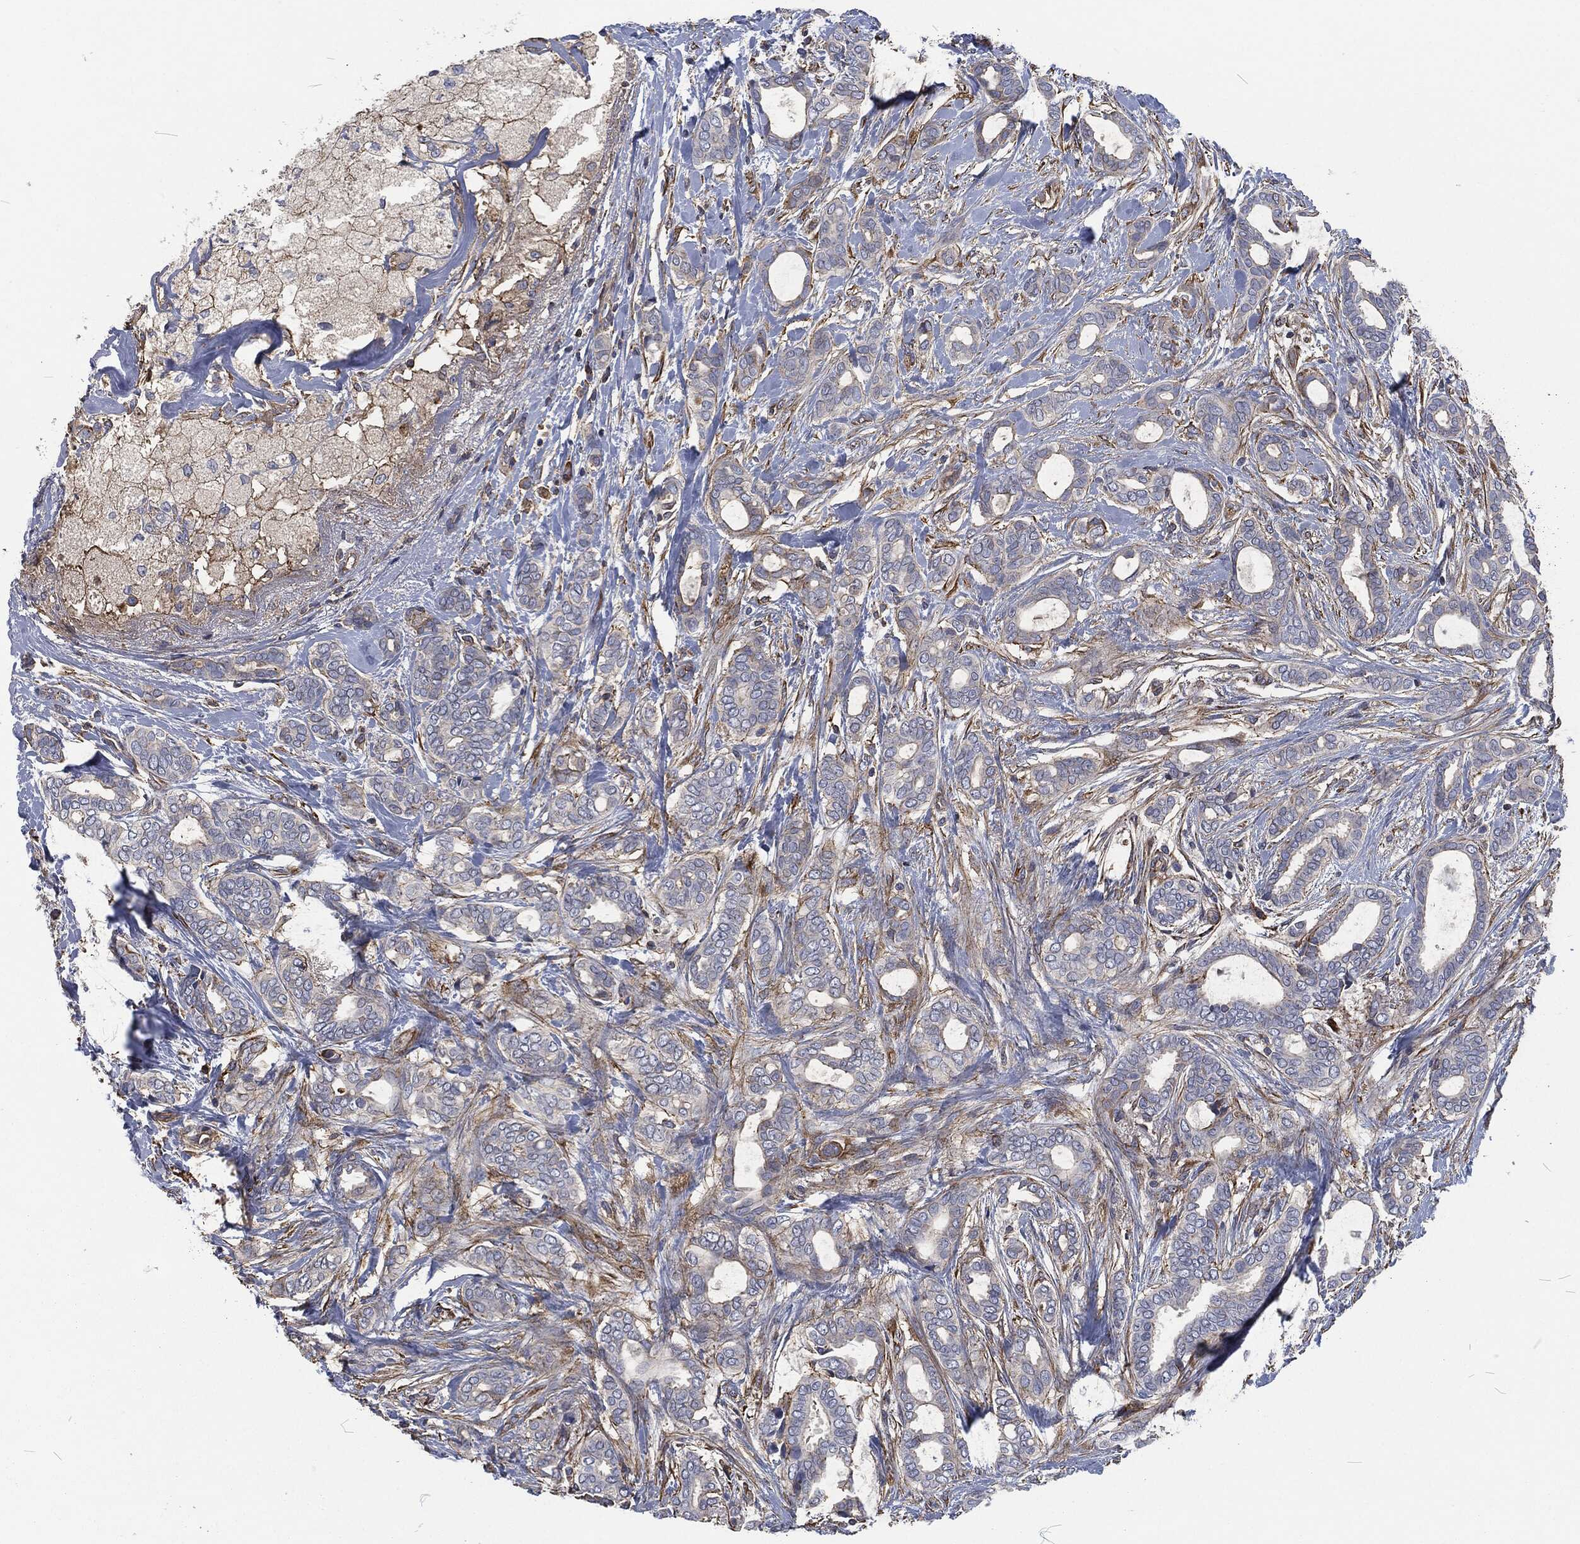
{"staining": {"intensity": "negative", "quantity": "none", "location": "none"}, "tissue": "breast cancer", "cell_type": "Tumor cells", "image_type": "cancer", "snomed": [{"axis": "morphology", "description": "Duct carcinoma"}, {"axis": "topography", "description": "Breast"}], "caption": "This histopathology image is of breast cancer (invasive ductal carcinoma) stained with immunohistochemistry (IHC) to label a protein in brown with the nuclei are counter-stained blue. There is no expression in tumor cells.", "gene": "LGALS9", "patient": {"sex": "female", "age": 51}}